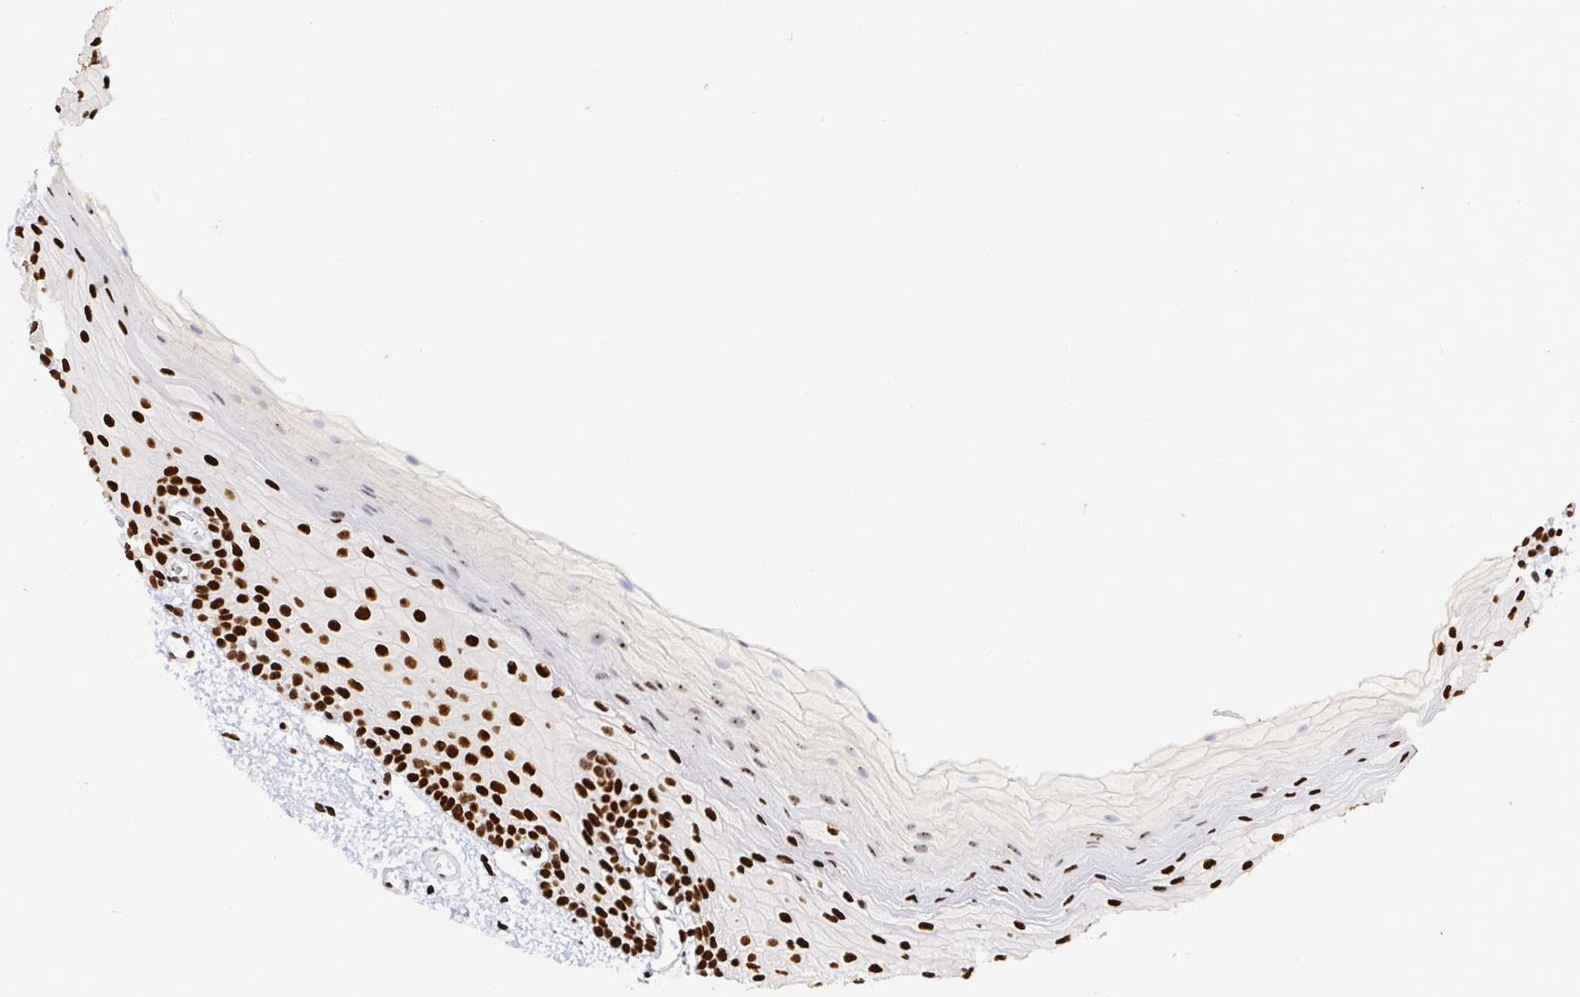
{"staining": {"intensity": "strong", "quantity": ">75%", "location": "nuclear"}, "tissue": "oral mucosa", "cell_type": "Squamous epithelial cells", "image_type": "normal", "snomed": [{"axis": "morphology", "description": "Normal tissue, NOS"}, {"axis": "topography", "description": "Oral tissue"}], "caption": "Squamous epithelial cells reveal high levels of strong nuclear positivity in about >75% of cells in unremarkable human oral mucosa. (DAB = brown stain, brightfield microscopy at high magnification).", "gene": "EWSR1", "patient": {"sex": "female", "age": 82}}